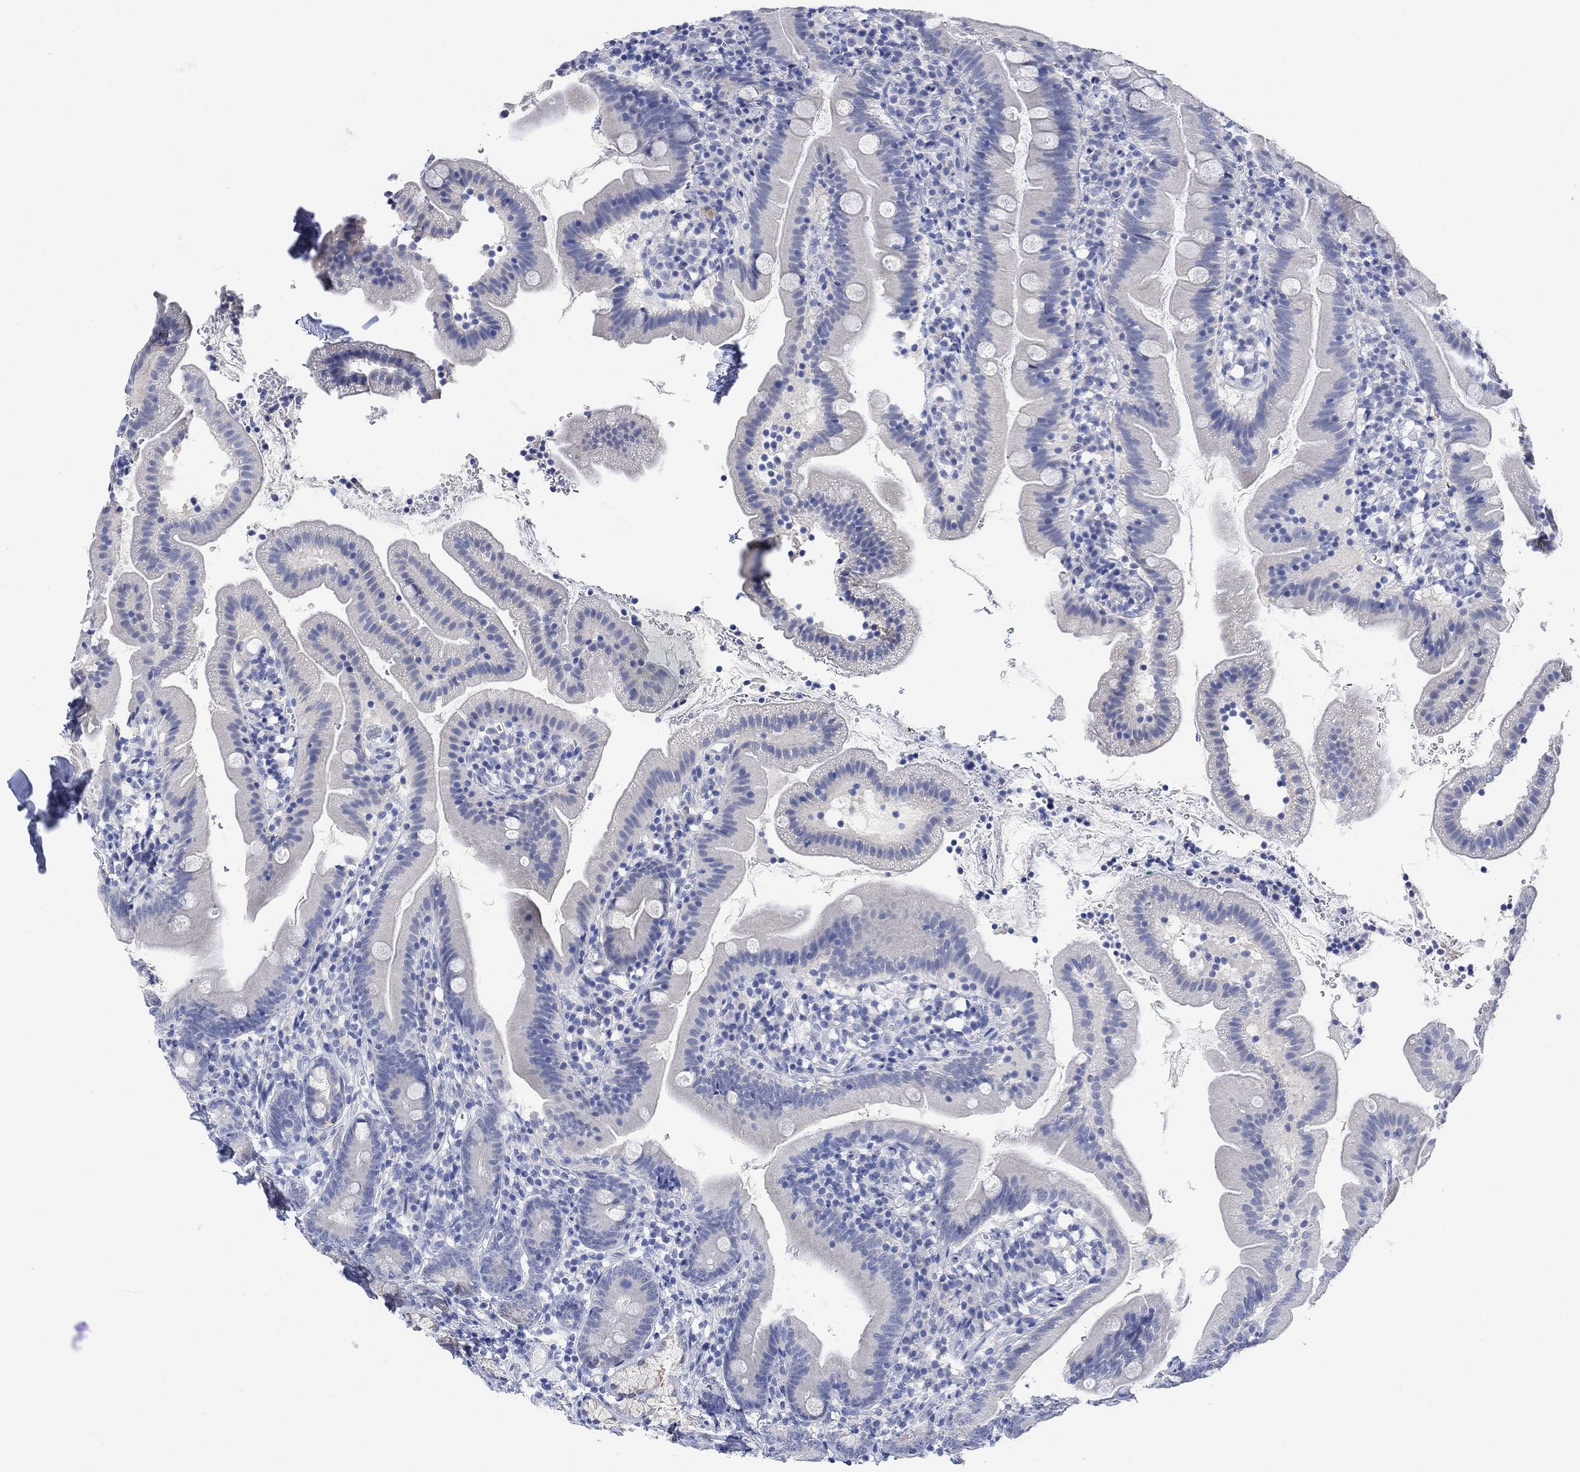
{"staining": {"intensity": "negative", "quantity": "none", "location": "none"}, "tissue": "duodenum", "cell_type": "Glandular cells", "image_type": "normal", "snomed": [{"axis": "morphology", "description": "Normal tissue, NOS"}, {"axis": "topography", "description": "Duodenum"}], "caption": "Immunohistochemistry (IHC) micrograph of normal human duodenum stained for a protein (brown), which reveals no expression in glandular cells. (Immunohistochemistry (IHC), brightfield microscopy, high magnification).", "gene": "FBP2", "patient": {"sex": "female", "age": 67}}